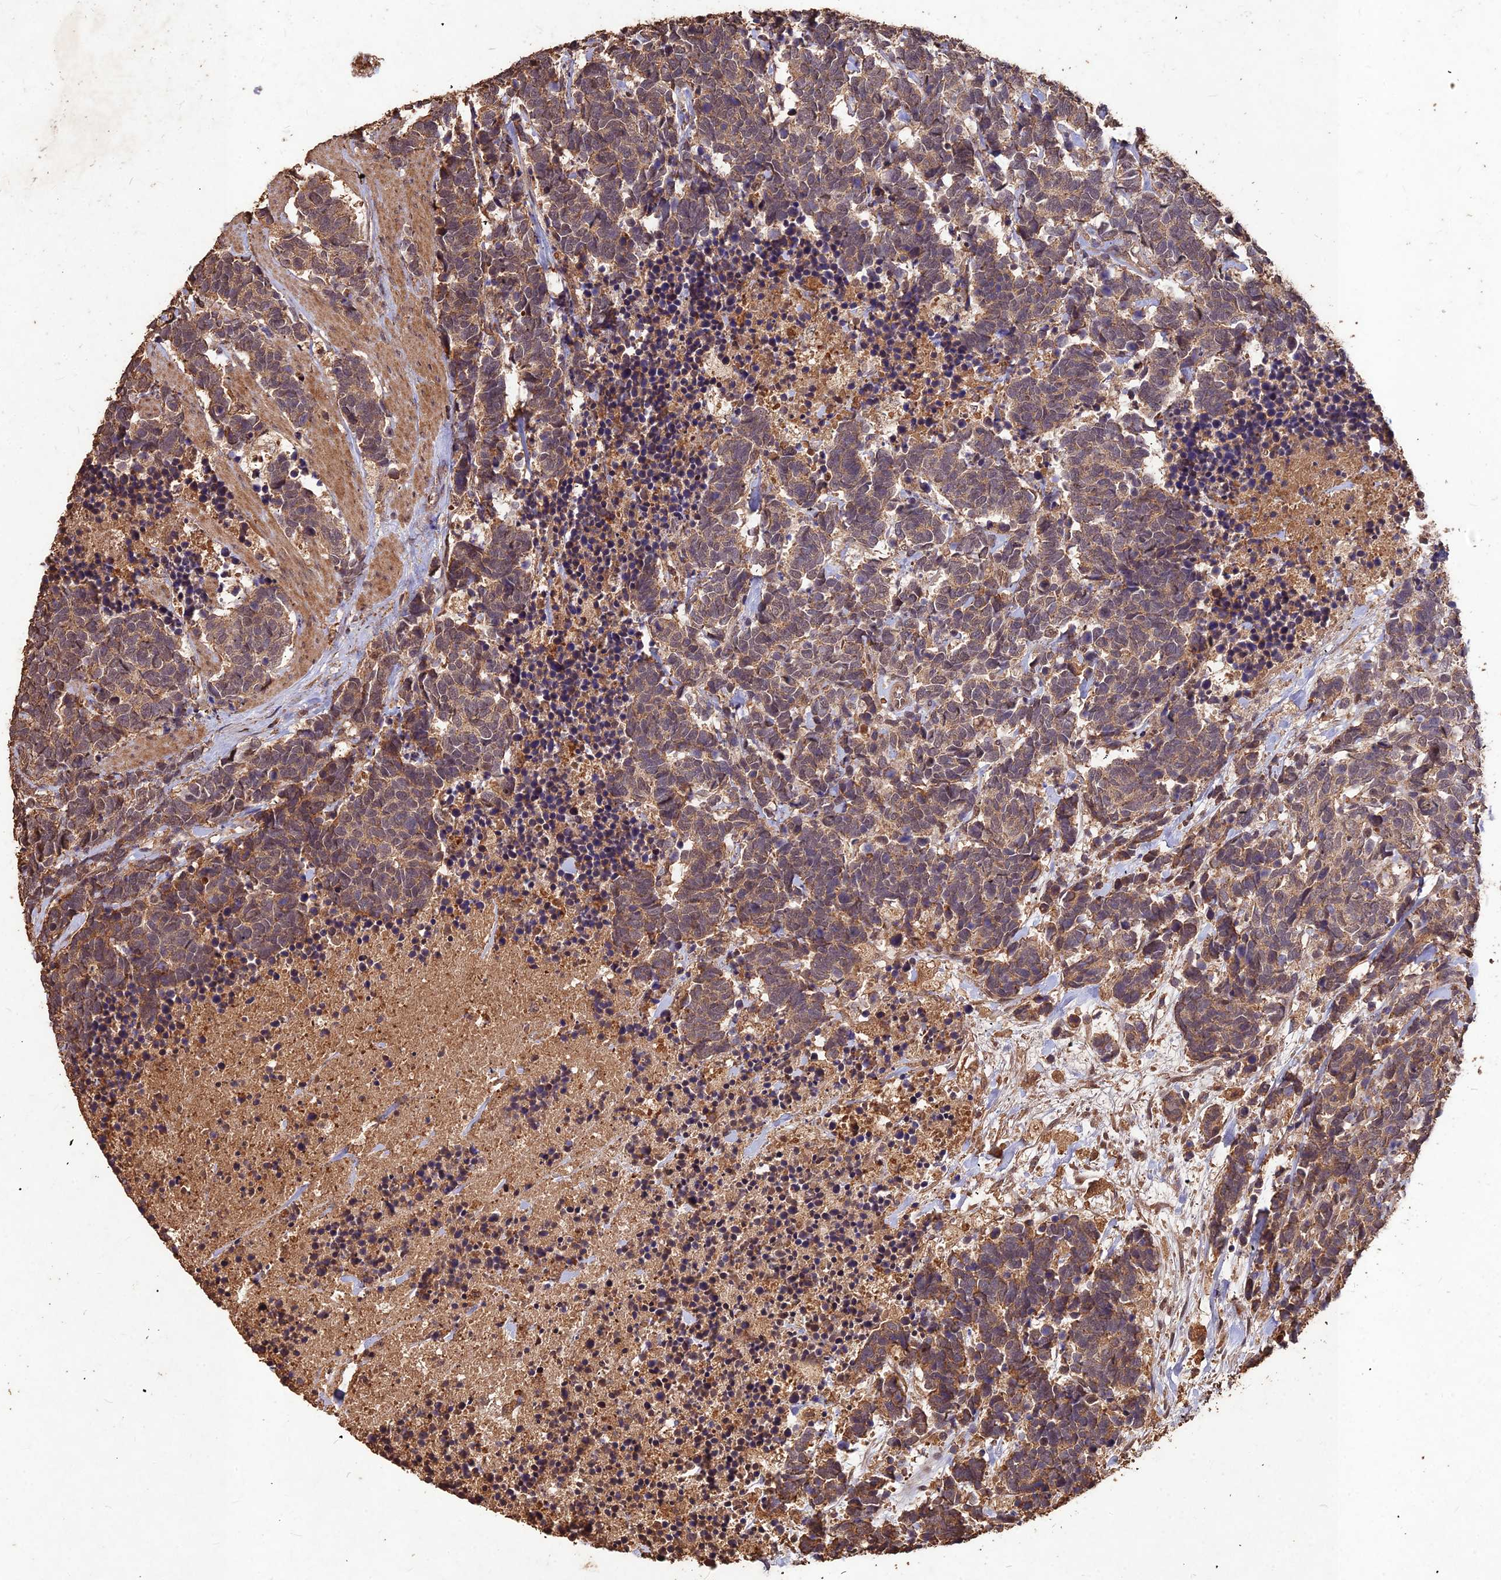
{"staining": {"intensity": "moderate", "quantity": ">75%", "location": "cytoplasmic/membranous"}, "tissue": "carcinoid", "cell_type": "Tumor cells", "image_type": "cancer", "snomed": [{"axis": "morphology", "description": "Carcinoma, NOS"}, {"axis": "morphology", "description": "Carcinoid, malignant, NOS"}, {"axis": "topography", "description": "Prostate"}], "caption": "Carcinoid stained with a brown dye displays moderate cytoplasmic/membranous positive expression in approximately >75% of tumor cells.", "gene": "SYMPK", "patient": {"sex": "male", "age": 57}}